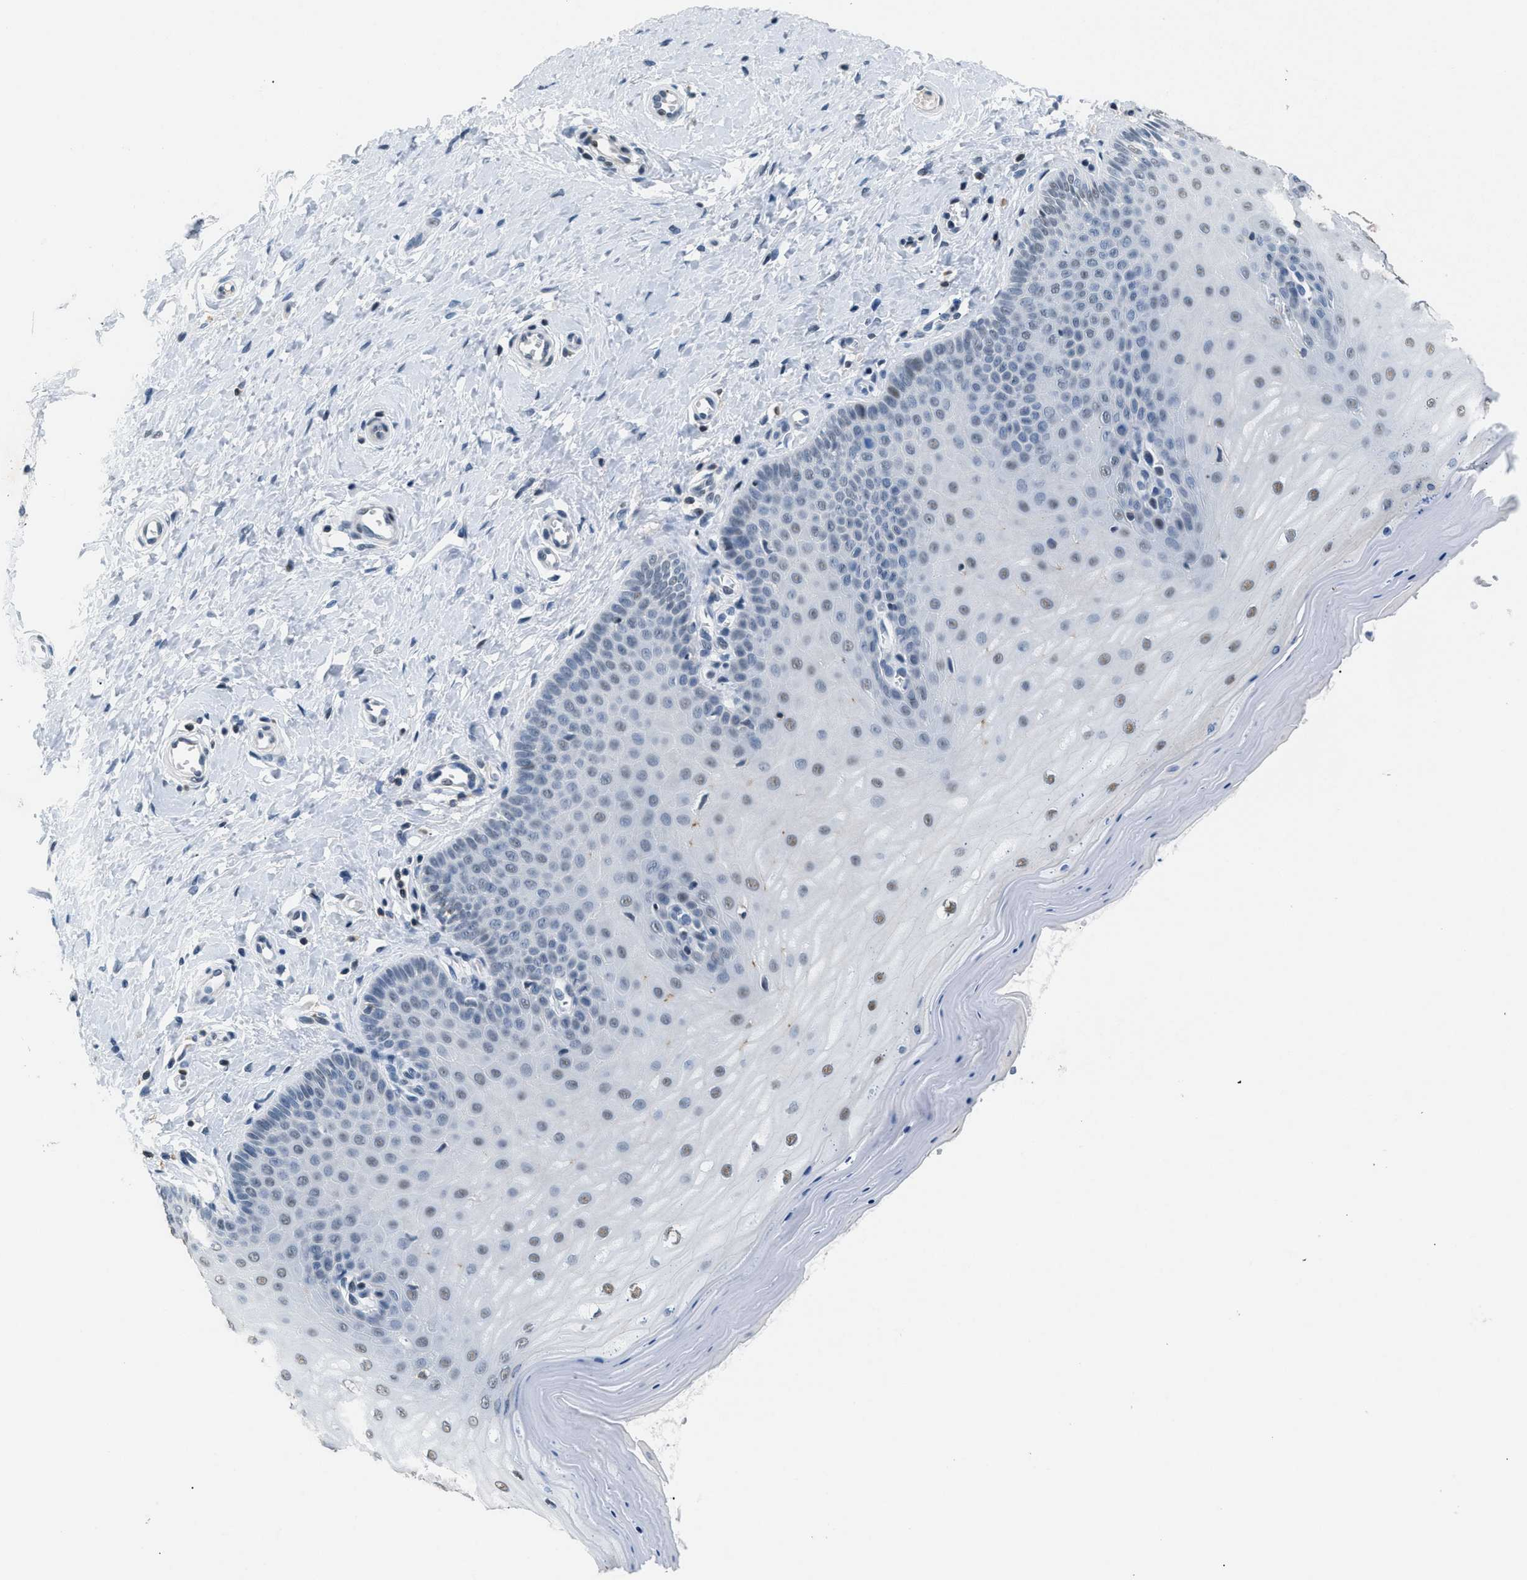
{"staining": {"intensity": "weak", "quantity": "<25%", "location": "nuclear"}, "tissue": "cervix", "cell_type": "Squamous epithelial cells", "image_type": "normal", "snomed": [{"axis": "morphology", "description": "Normal tissue, NOS"}, {"axis": "topography", "description": "Cervix"}], "caption": "High power microscopy micrograph of an immunohistochemistry (IHC) micrograph of normal cervix, revealing no significant staining in squamous epithelial cells. Brightfield microscopy of immunohistochemistry stained with DAB (3,3'-diaminobenzidine) (brown) and hematoxylin (blue), captured at high magnification.", "gene": "KCNC3", "patient": {"sex": "female", "age": 55}}